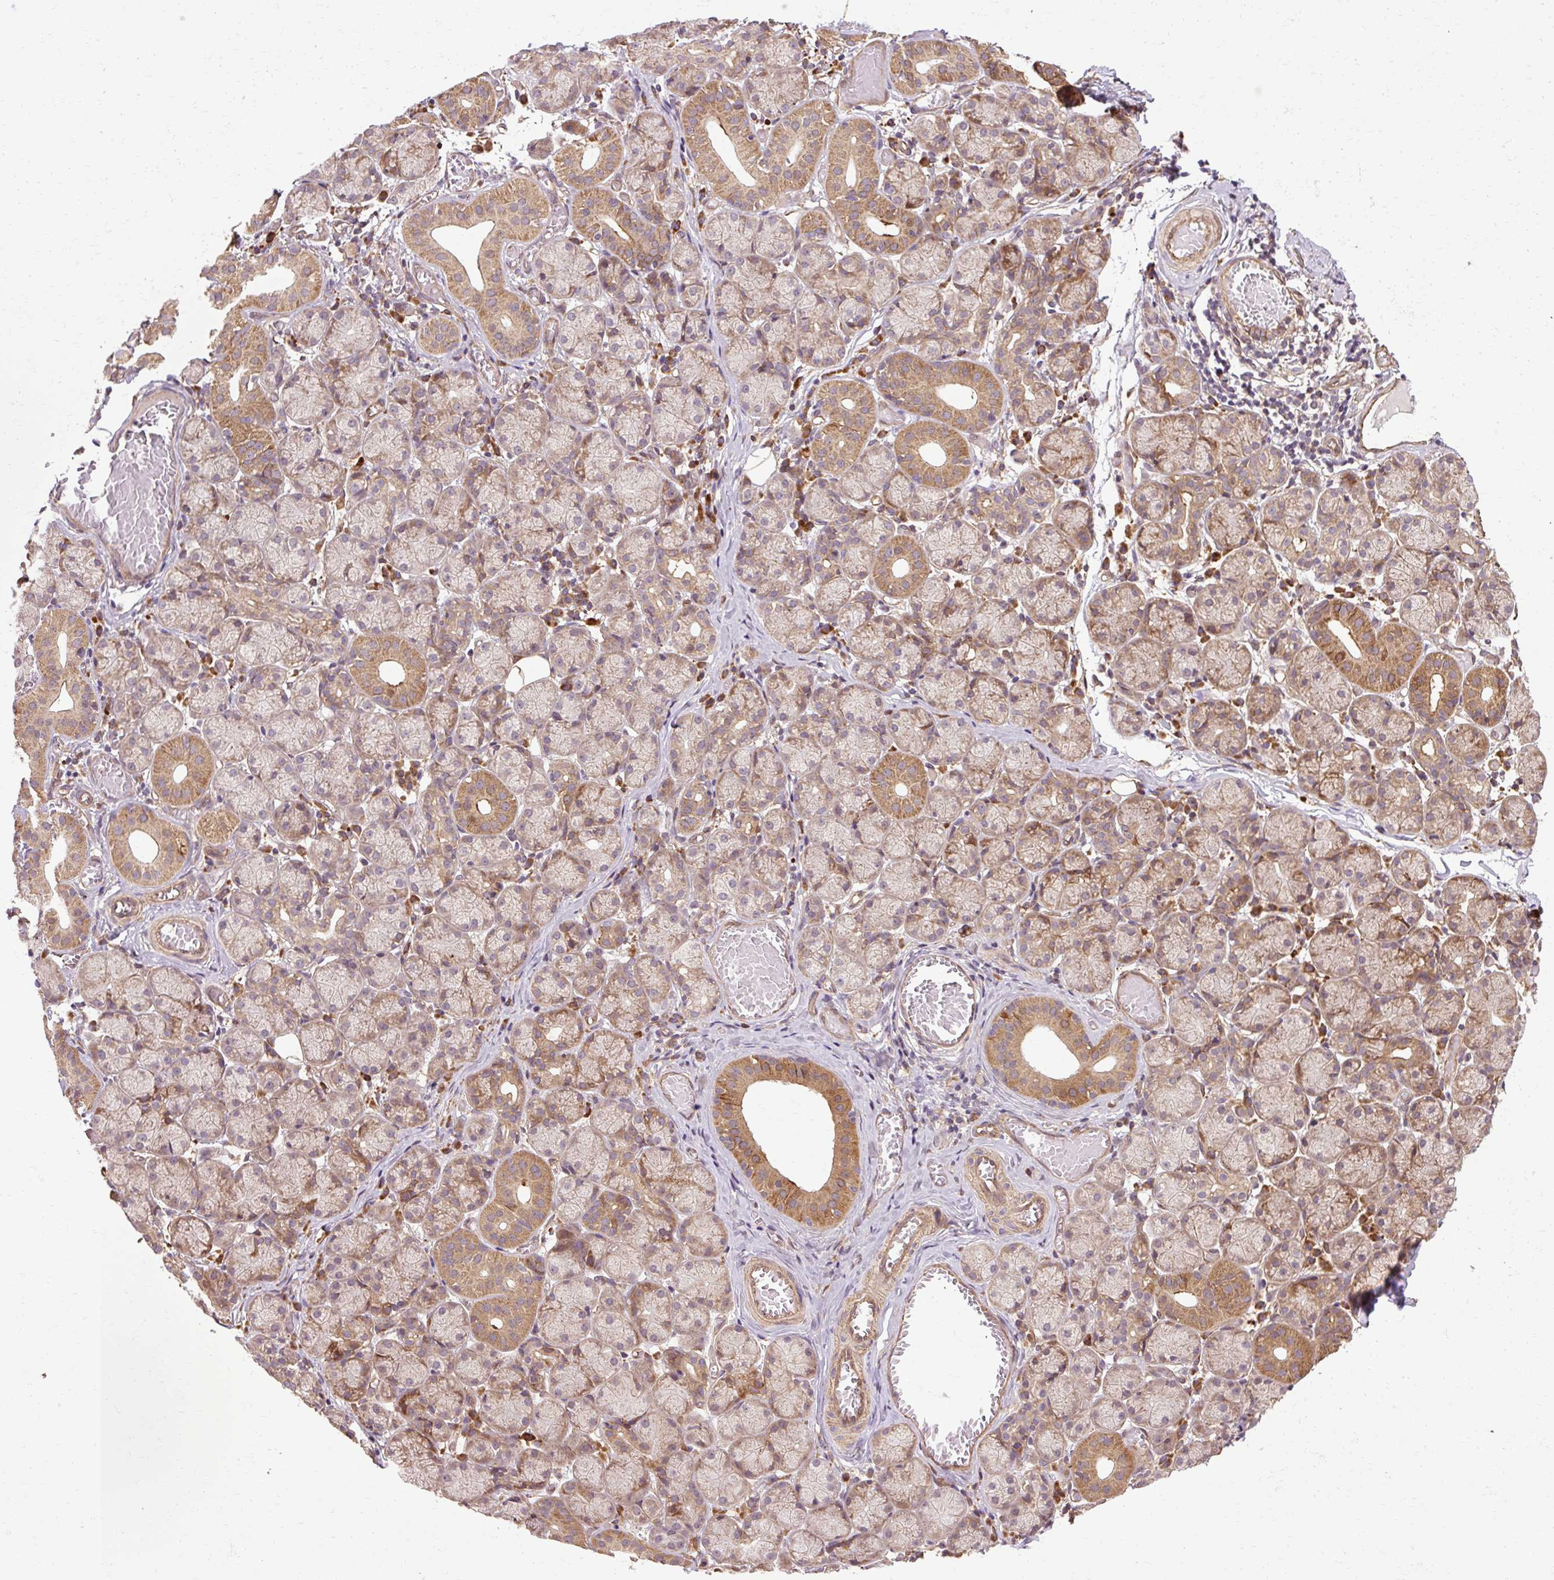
{"staining": {"intensity": "moderate", "quantity": ">75%", "location": "cytoplasmic/membranous"}, "tissue": "salivary gland", "cell_type": "Glandular cells", "image_type": "normal", "snomed": [{"axis": "morphology", "description": "Normal tissue, NOS"}, {"axis": "topography", "description": "Salivary gland"}], "caption": "Glandular cells exhibit moderate cytoplasmic/membranous positivity in approximately >75% of cells in unremarkable salivary gland.", "gene": "FLRT1", "patient": {"sex": "female", "age": 24}}